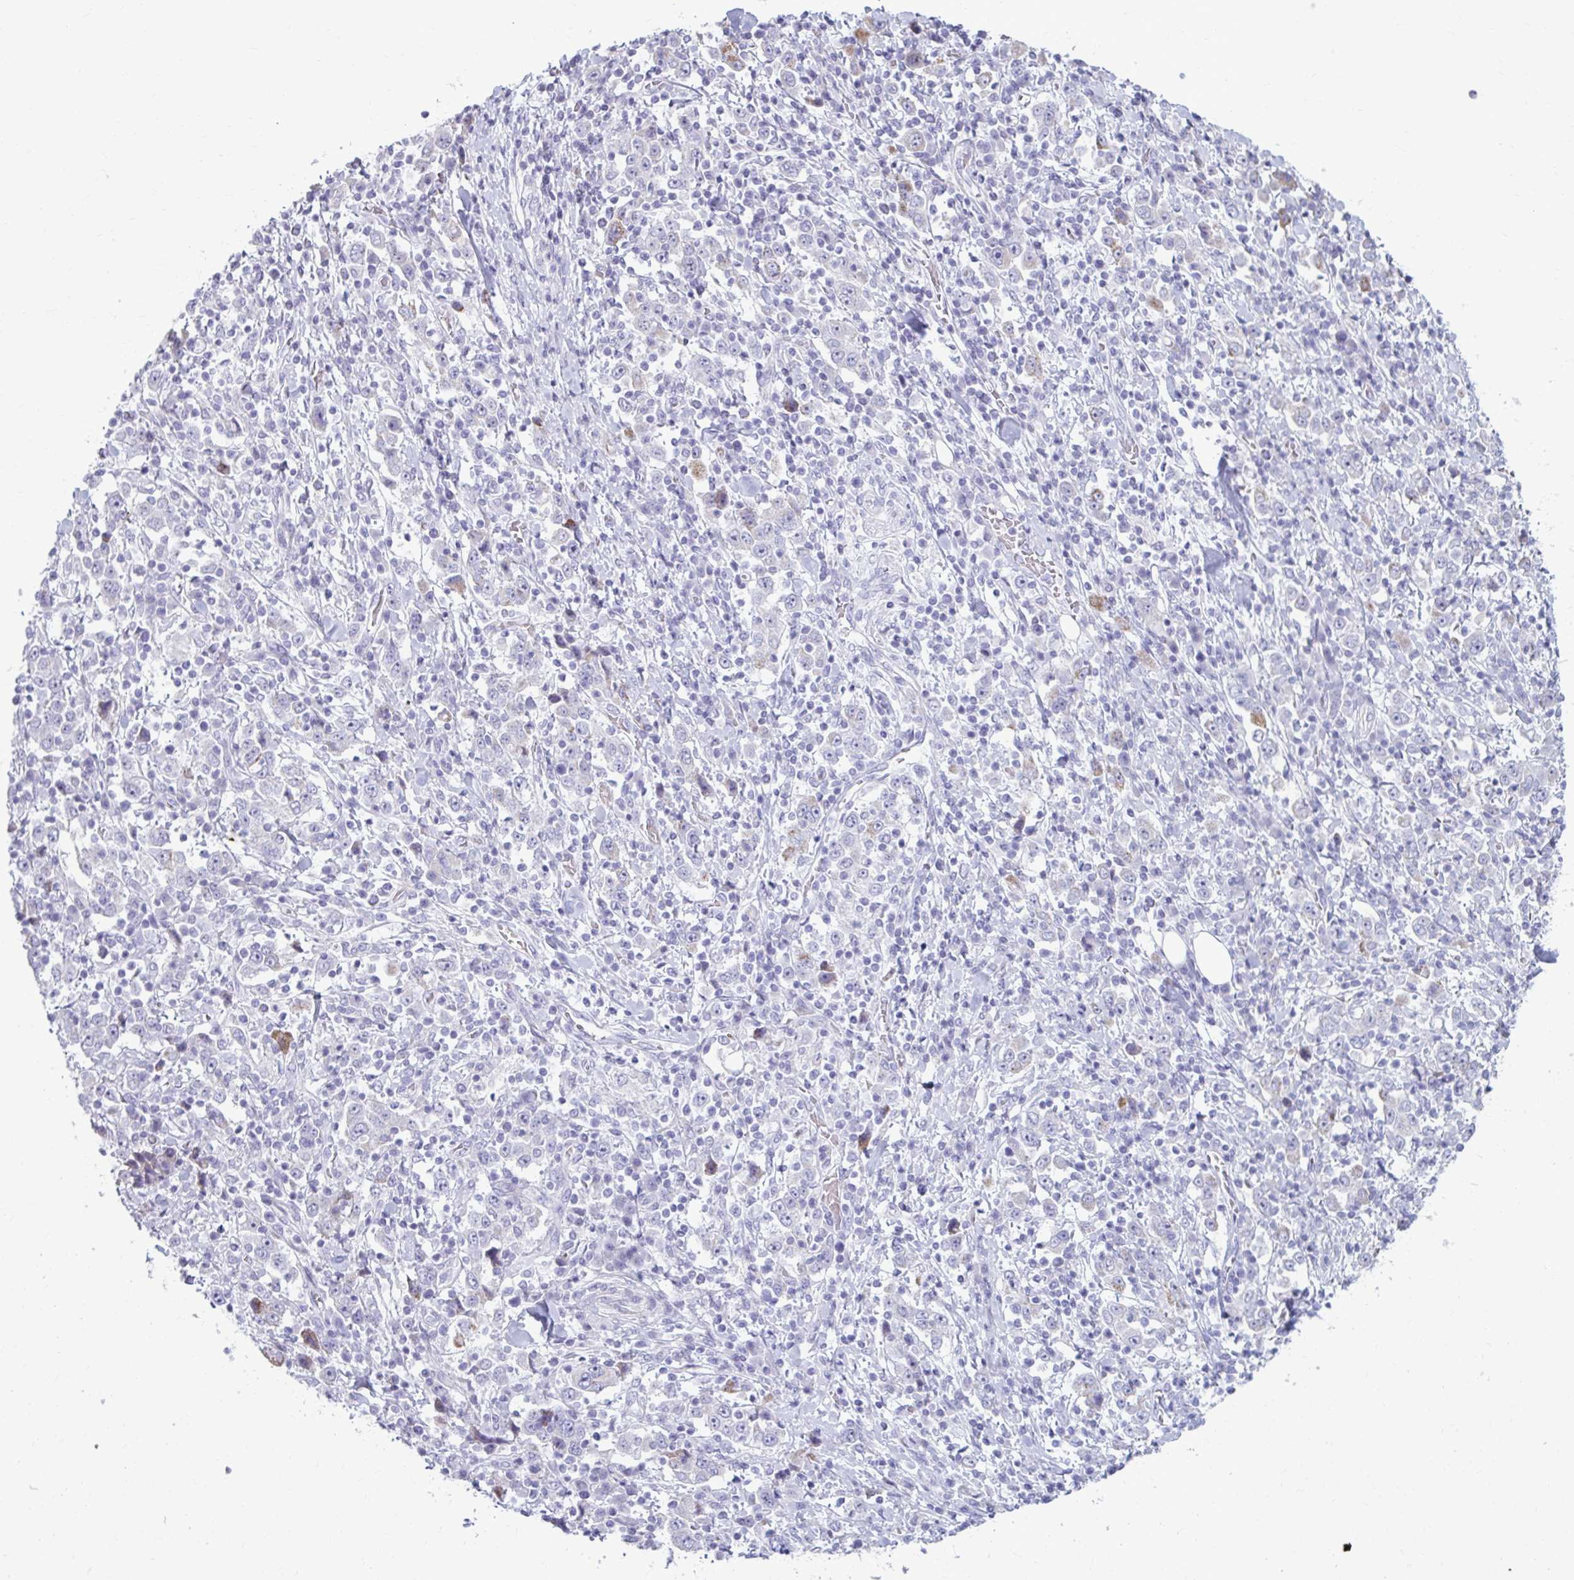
{"staining": {"intensity": "negative", "quantity": "none", "location": "none"}, "tissue": "stomach cancer", "cell_type": "Tumor cells", "image_type": "cancer", "snomed": [{"axis": "morphology", "description": "Normal tissue, NOS"}, {"axis": "morphology", "description": "Adenocarcinoma, NOS"}, {"axis": "topography", "description": "Stomach, upper"}, {"axis": "topography", "description": "Stomach"}], "caption": "IHC micrograph of human stomach adenocarcinoma stained for a protein (brown), which reveals no positivity in tumor cells.", "gene": "MSMO1", "patient": {"sex": "male", "age": 59}}